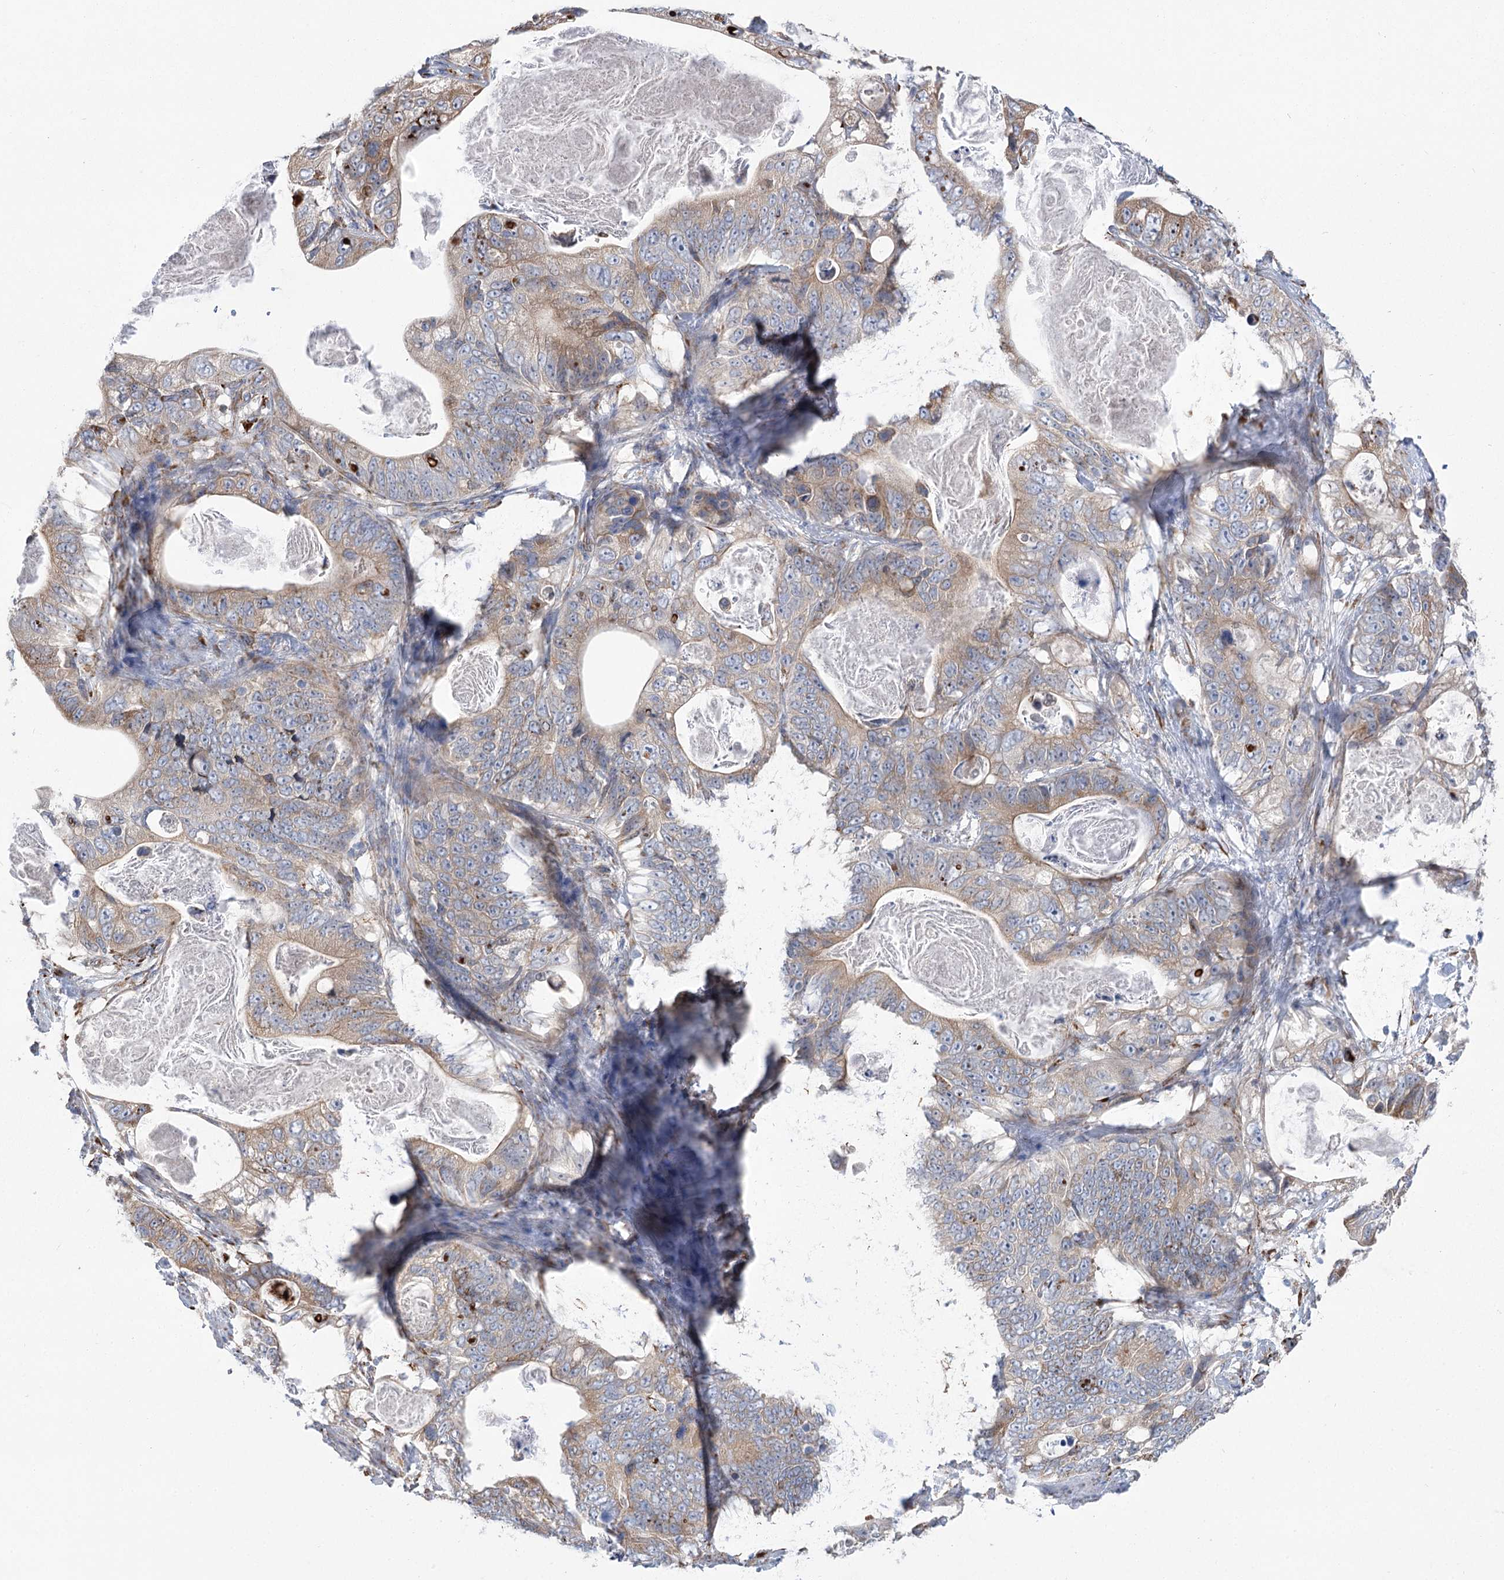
{"staining": {"intensity": "moderate", "quantity": "25%-75%", "location": "cytoplasmic/membranous"}, "tissue": "stomach cancer", "cell_type": "Tumor cells", "image_type": "cancer", "snomed": [{"axis": "morphology", "description": "Normal tissue, NOS"}, {"axis": "morphology", "description": "Adenocarcinoma, NOS"}, {"axis": "topography", "description": "Stomach"}], "caption": "This photomicrograph shows immunohistochemistry staining of human stomach cancer (adenocarcinoma), with medium moderate cytoplasmic/membranous positivity in approximately 25%-75% of tumor cells.", "gene": "METTL24", "patient": {"sex": "female", "age": 89}}